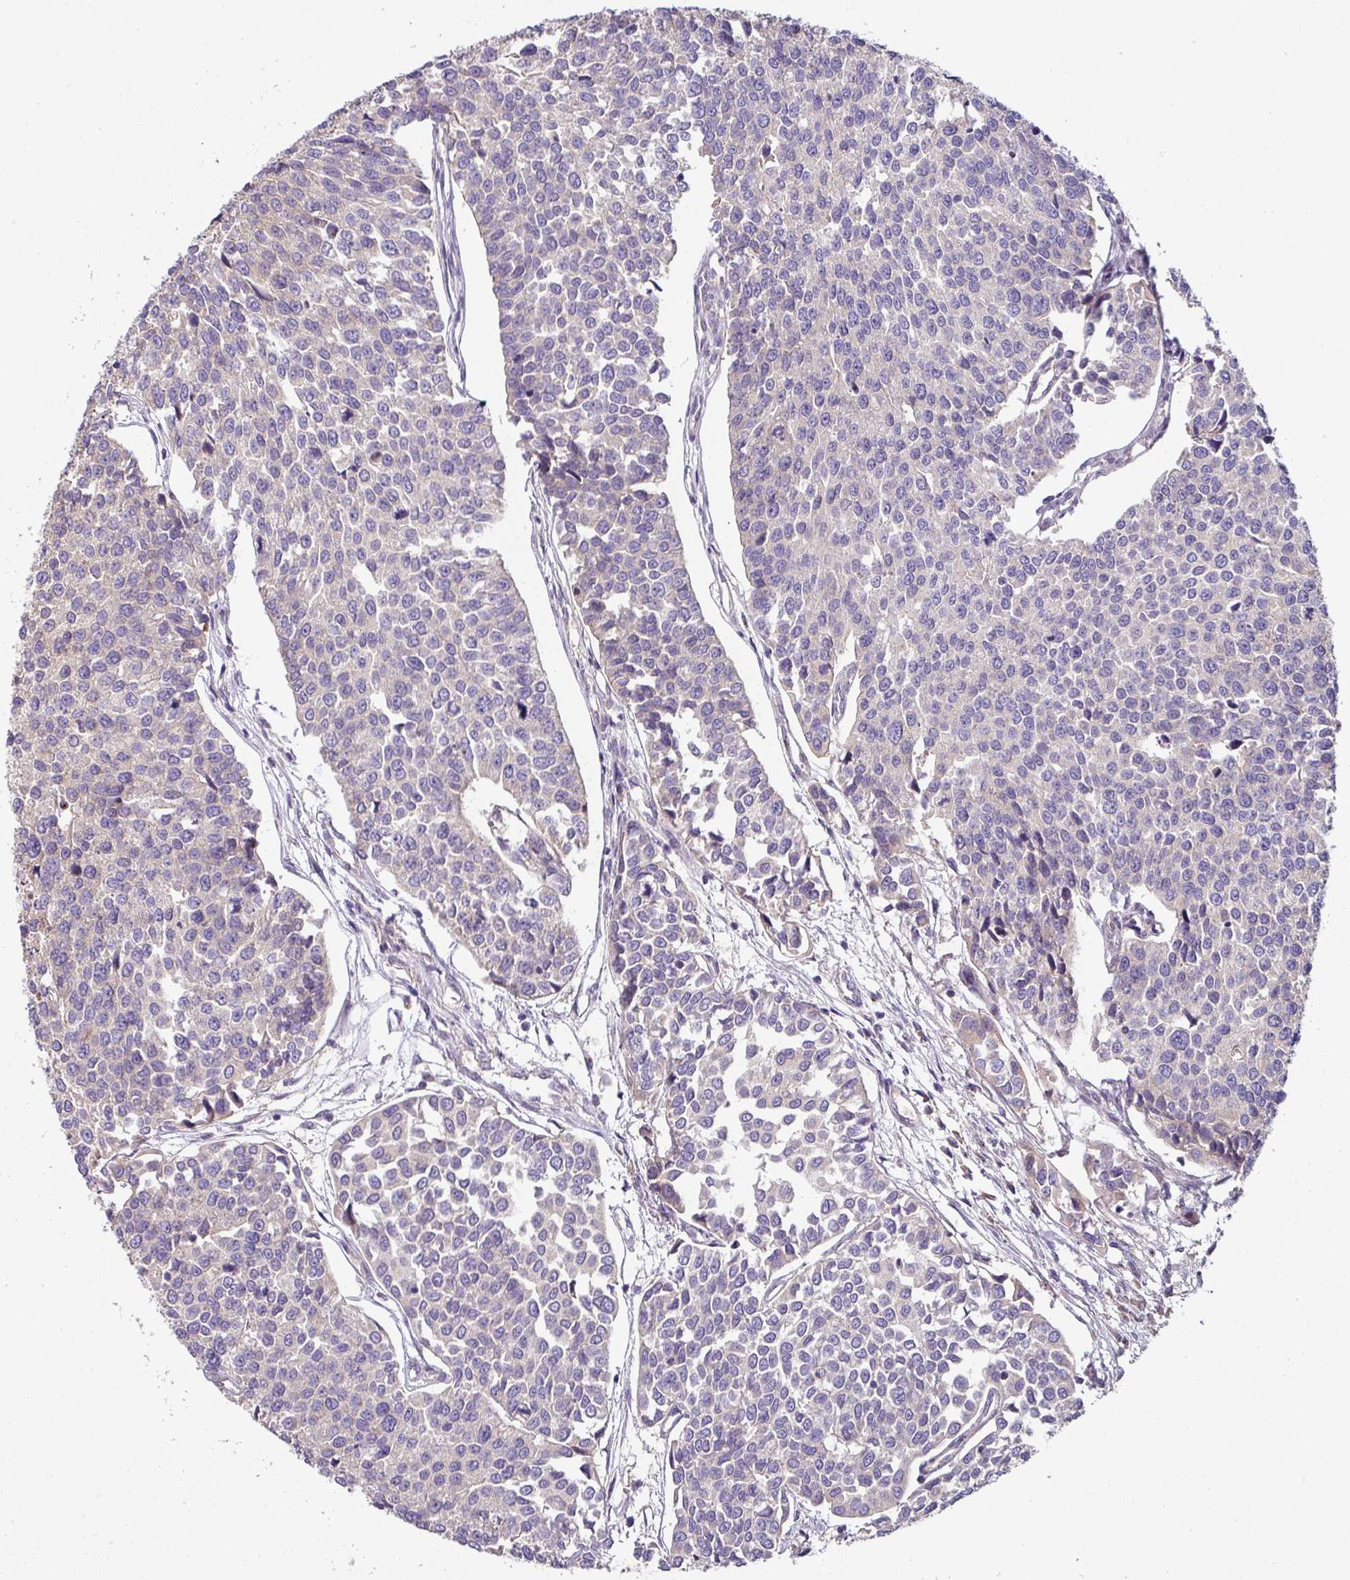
{"staining": {"intensity": "negative", "quantity": "none", "location": "none"}, "tissue": "urothelial cancer", "cell_type": "Tumor cells", "image_type": "cancer", "snomed": [{"axis": "morphology", "description": "Urothelial carcinoma, Low grade"}, {"axis": "topography", "description": "Urinary bladder"}], "caption": "Immunohistochemistry (IHC) histopathology image of human urothelial cancer stained for a protein (brown), which shows no expression in tumor cells.", "gene": "LRRC9", "patient": {"sex": "female", "age": 78}}